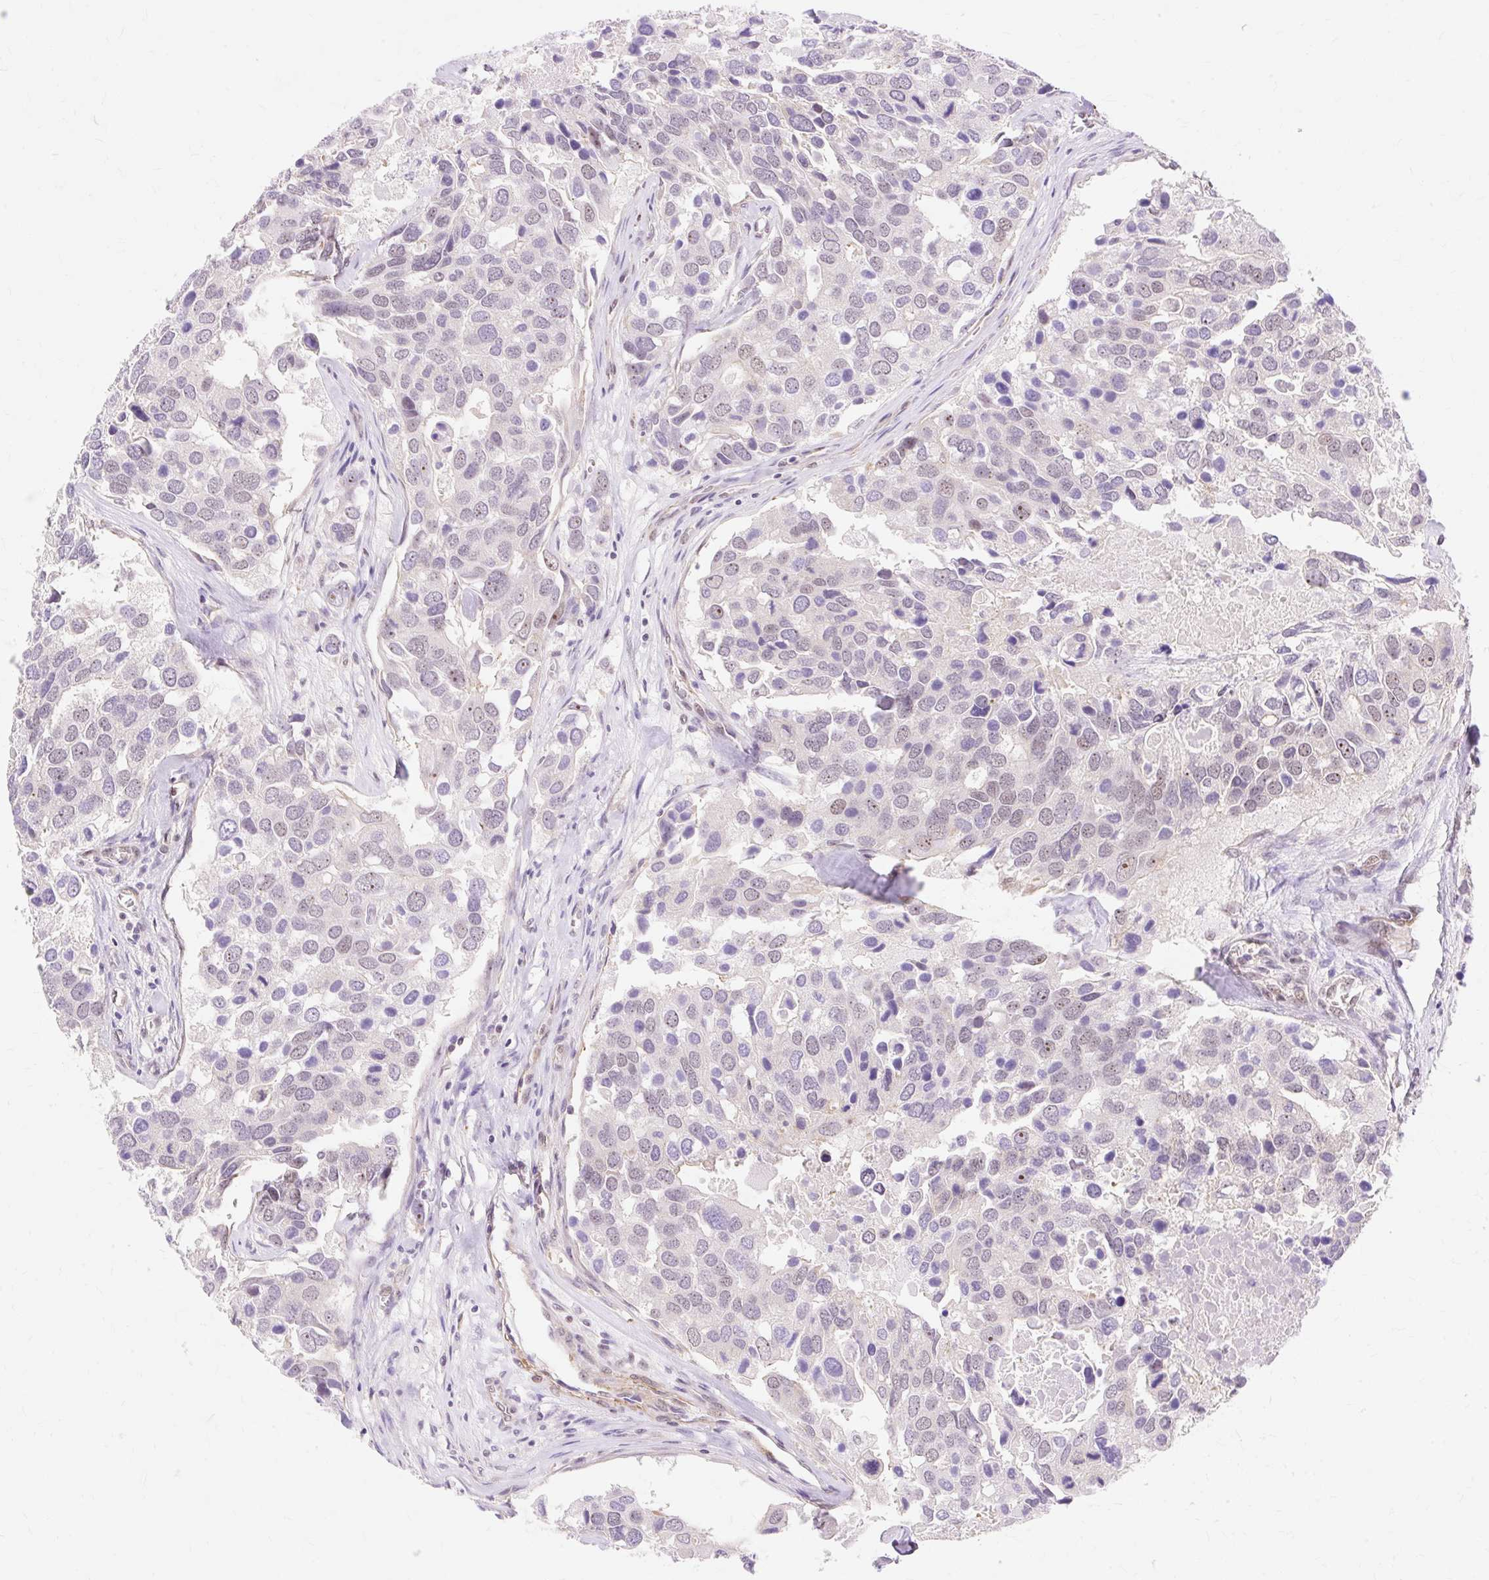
{"staining": {"intensity": "negative", "quantity": "none", "location": "none"}, "tissue": "breast cancer", "cell_type": "Tumor cells", "image_type": "cancer", "snomed": [{"axis": "morphology", "description": "Duct carcinoma"}, {"axis": "topography", "description": "Breast"}], "caption": "Protein analysis of invasive ductal carcinoma (breast) shows no significant staining in tumor cells.", "gene": "OBP2A", "patient": {"sex": "female", "age": 83}}